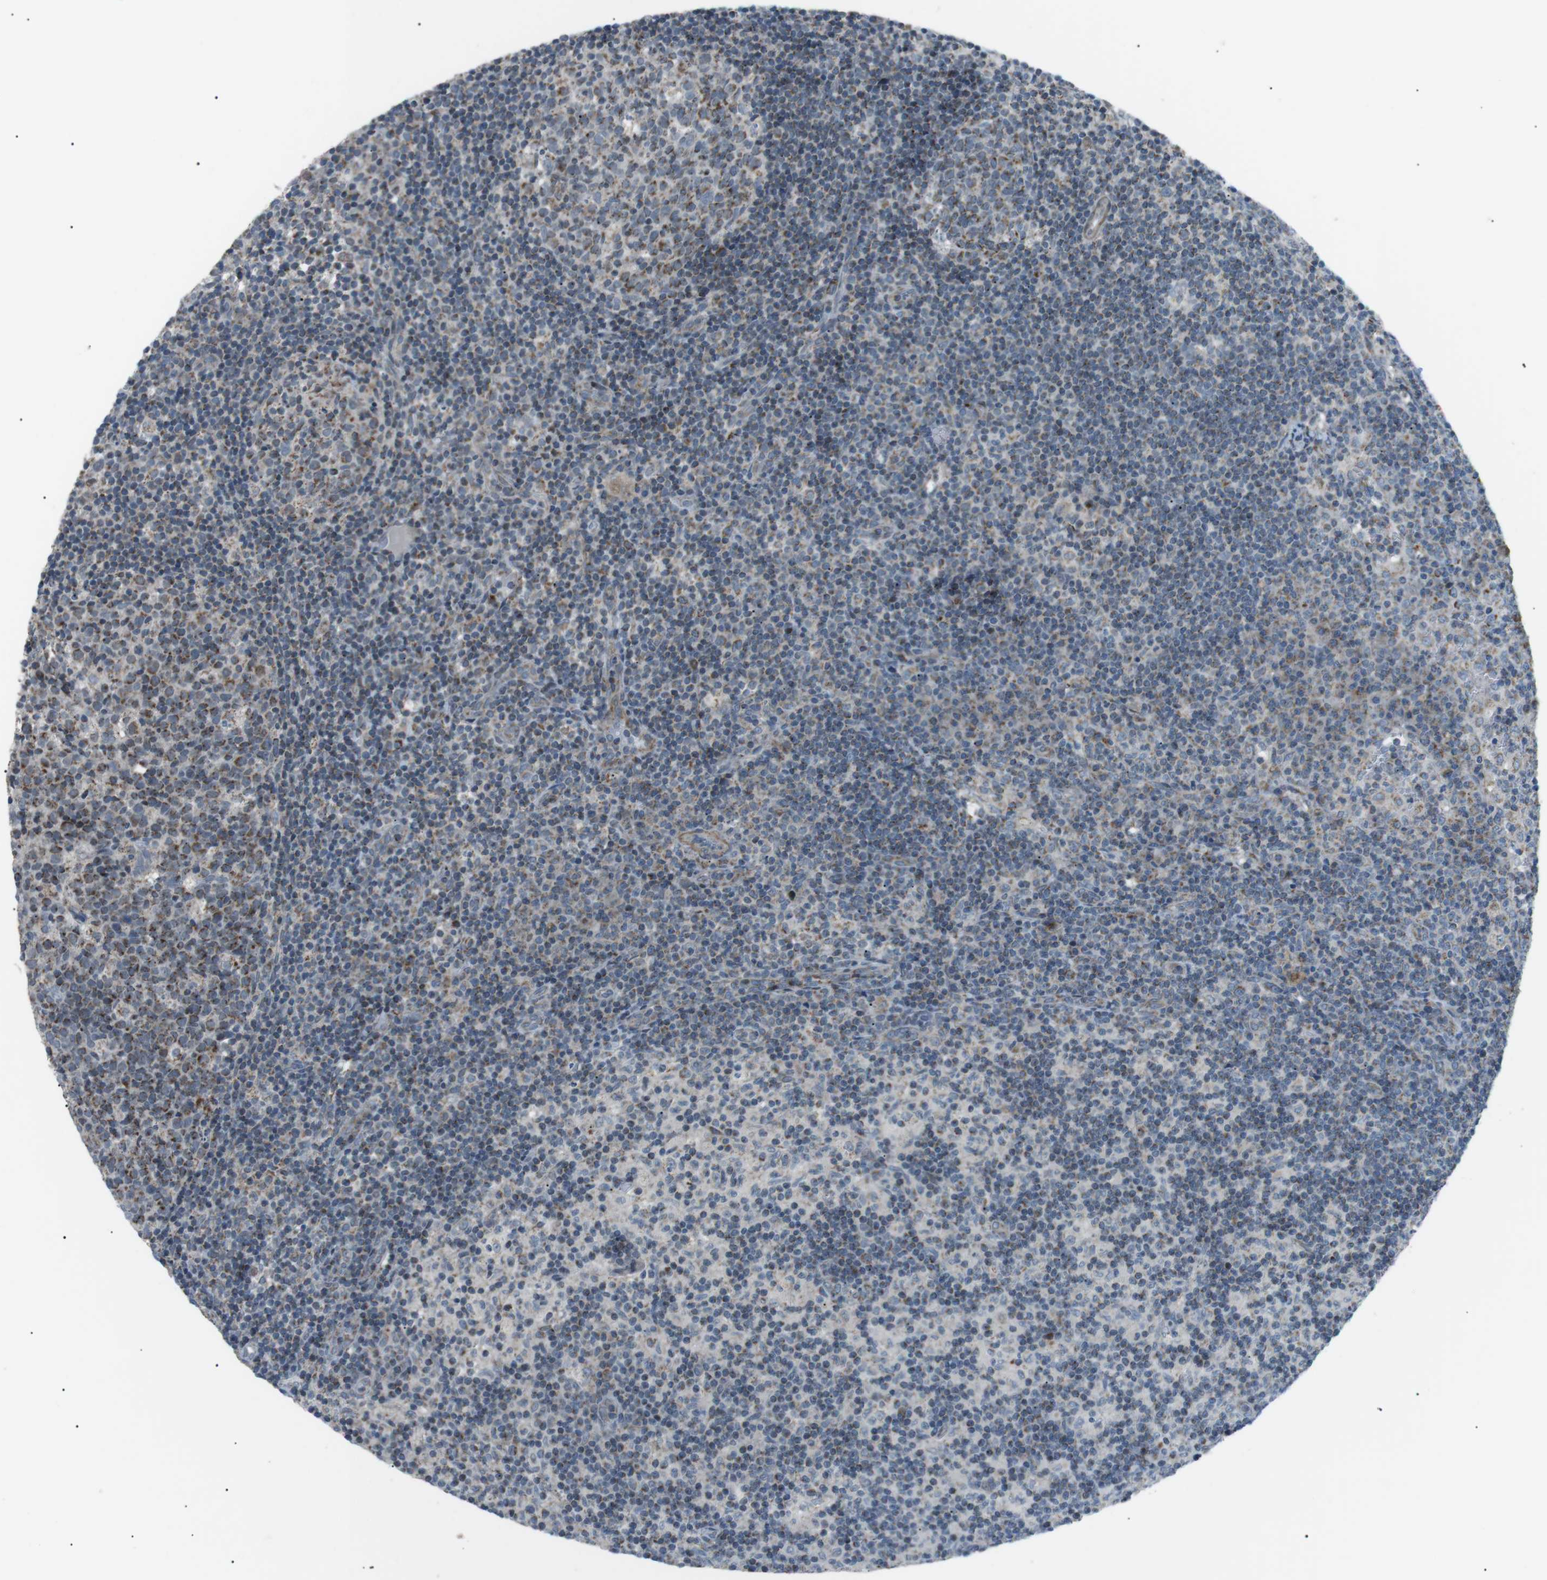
{"staining": {"intensity": "moderate", "quantity": "25%-75%", "location": "cytoplasmic/membranous"}, "tissue": "lymph node", "cell_type": "Germinal center cells", "image_type": "normal", "snomed": [{"axis": "morphology", "description": "Normal tissue, NOS"}, {"axis": "morphology", "description": "Inflammation, NOS"}, {"axis": "topography", "description": "Lymph node"}], "caption": "Moderate cytoplasmic/membranous positivity is identified in about 25%-75% of germinal center cells in unremarkable lymph node. (IHC, brightfield microscopy, high magnification).", "gene": "ARID5B", "patient": {"sex": "male", "age": 55}}